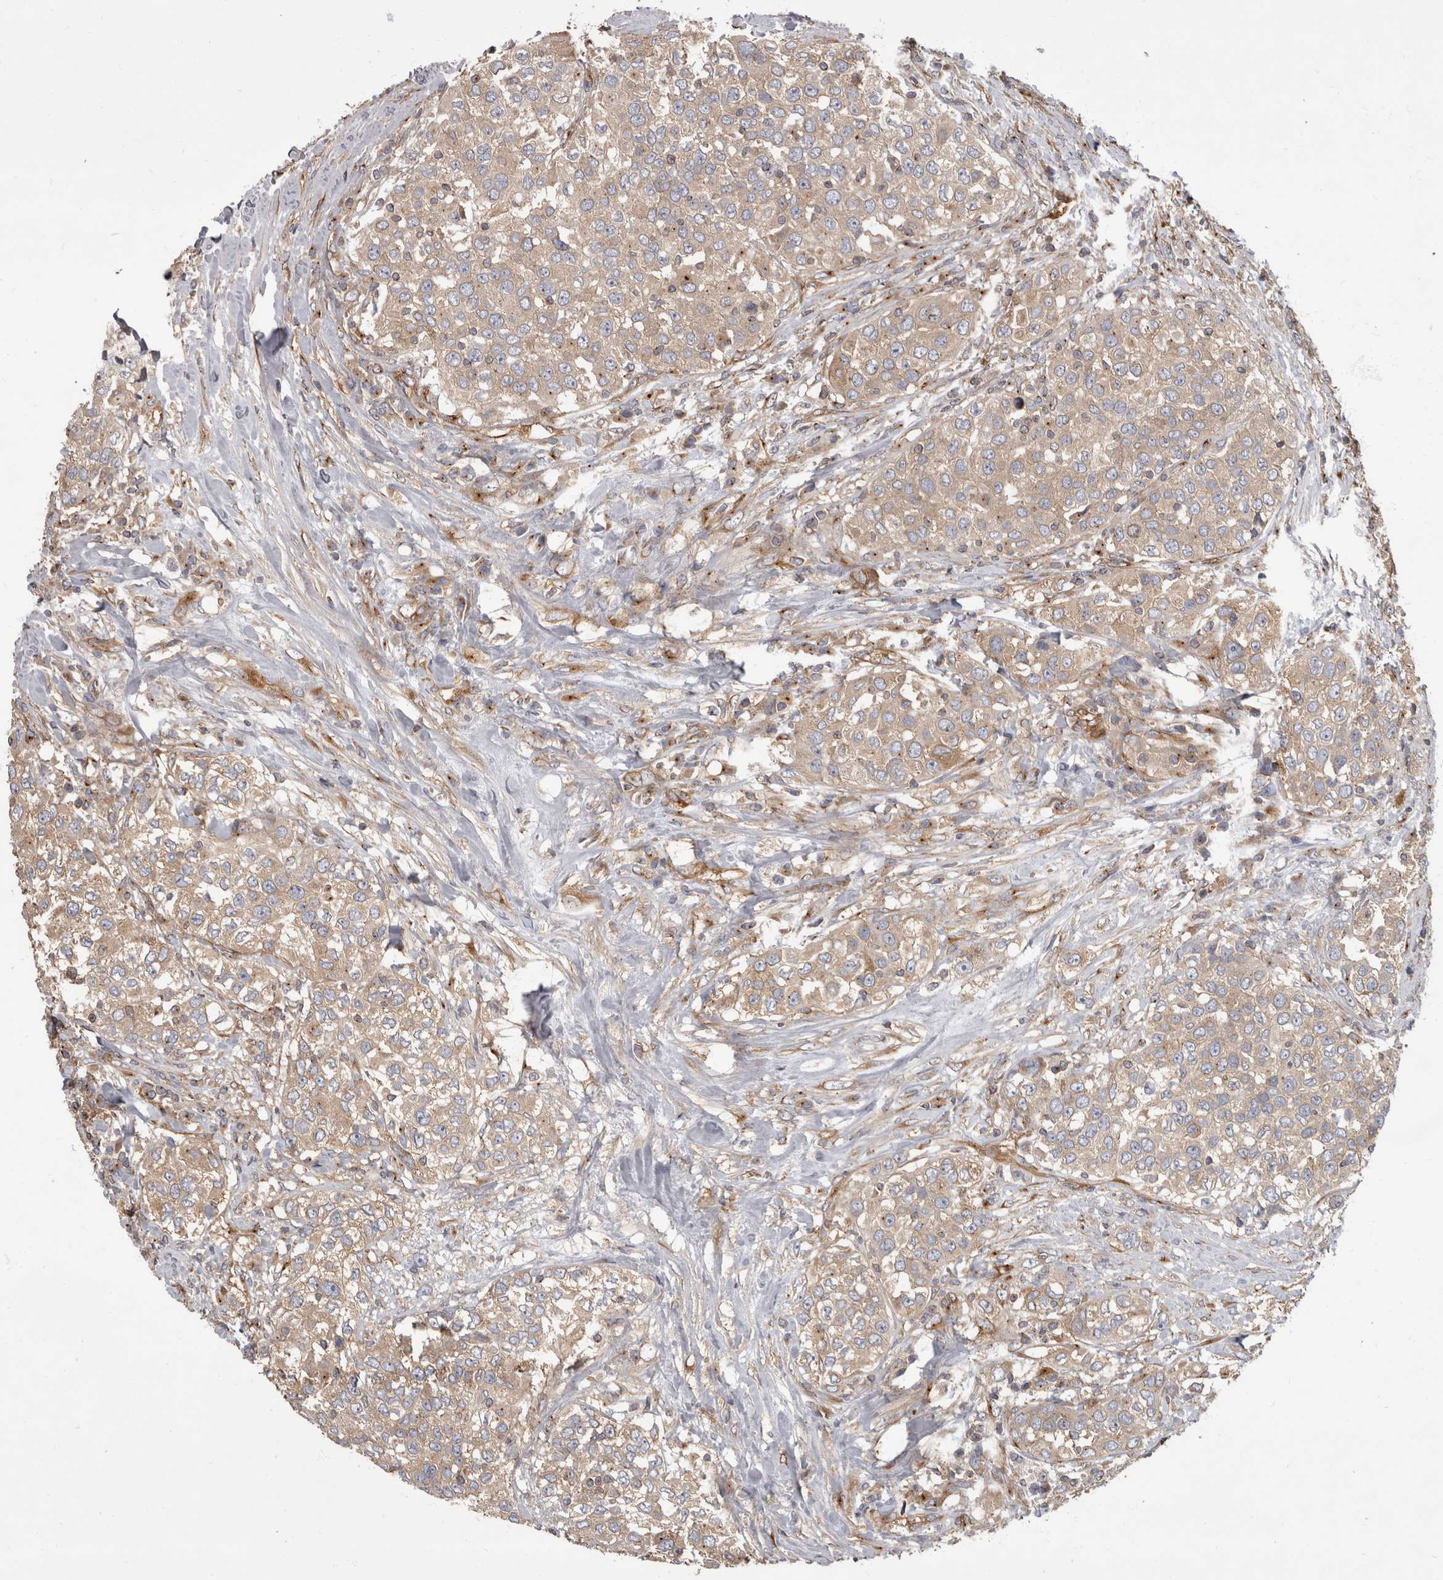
{"staining": {"intensity": "weak", "quantity": "<25%", "location": "cytoplasmic/membranous"}, "tissue": "urothelial cancer", "cell_type": "Tumor cells", "image_type": "cancer", "snomed": [{"axis": "morphology", "description": "Urothelial carcinoma, High grade"}, {"axis": "topography", "description": "Urinary bladder"}], "caption": "An image of urothelial cancer stained for a protein demonstrates no brown staining in tumor cells.", "gene": "HOOK3", "patient": {"sex": "female", "age": 80}}